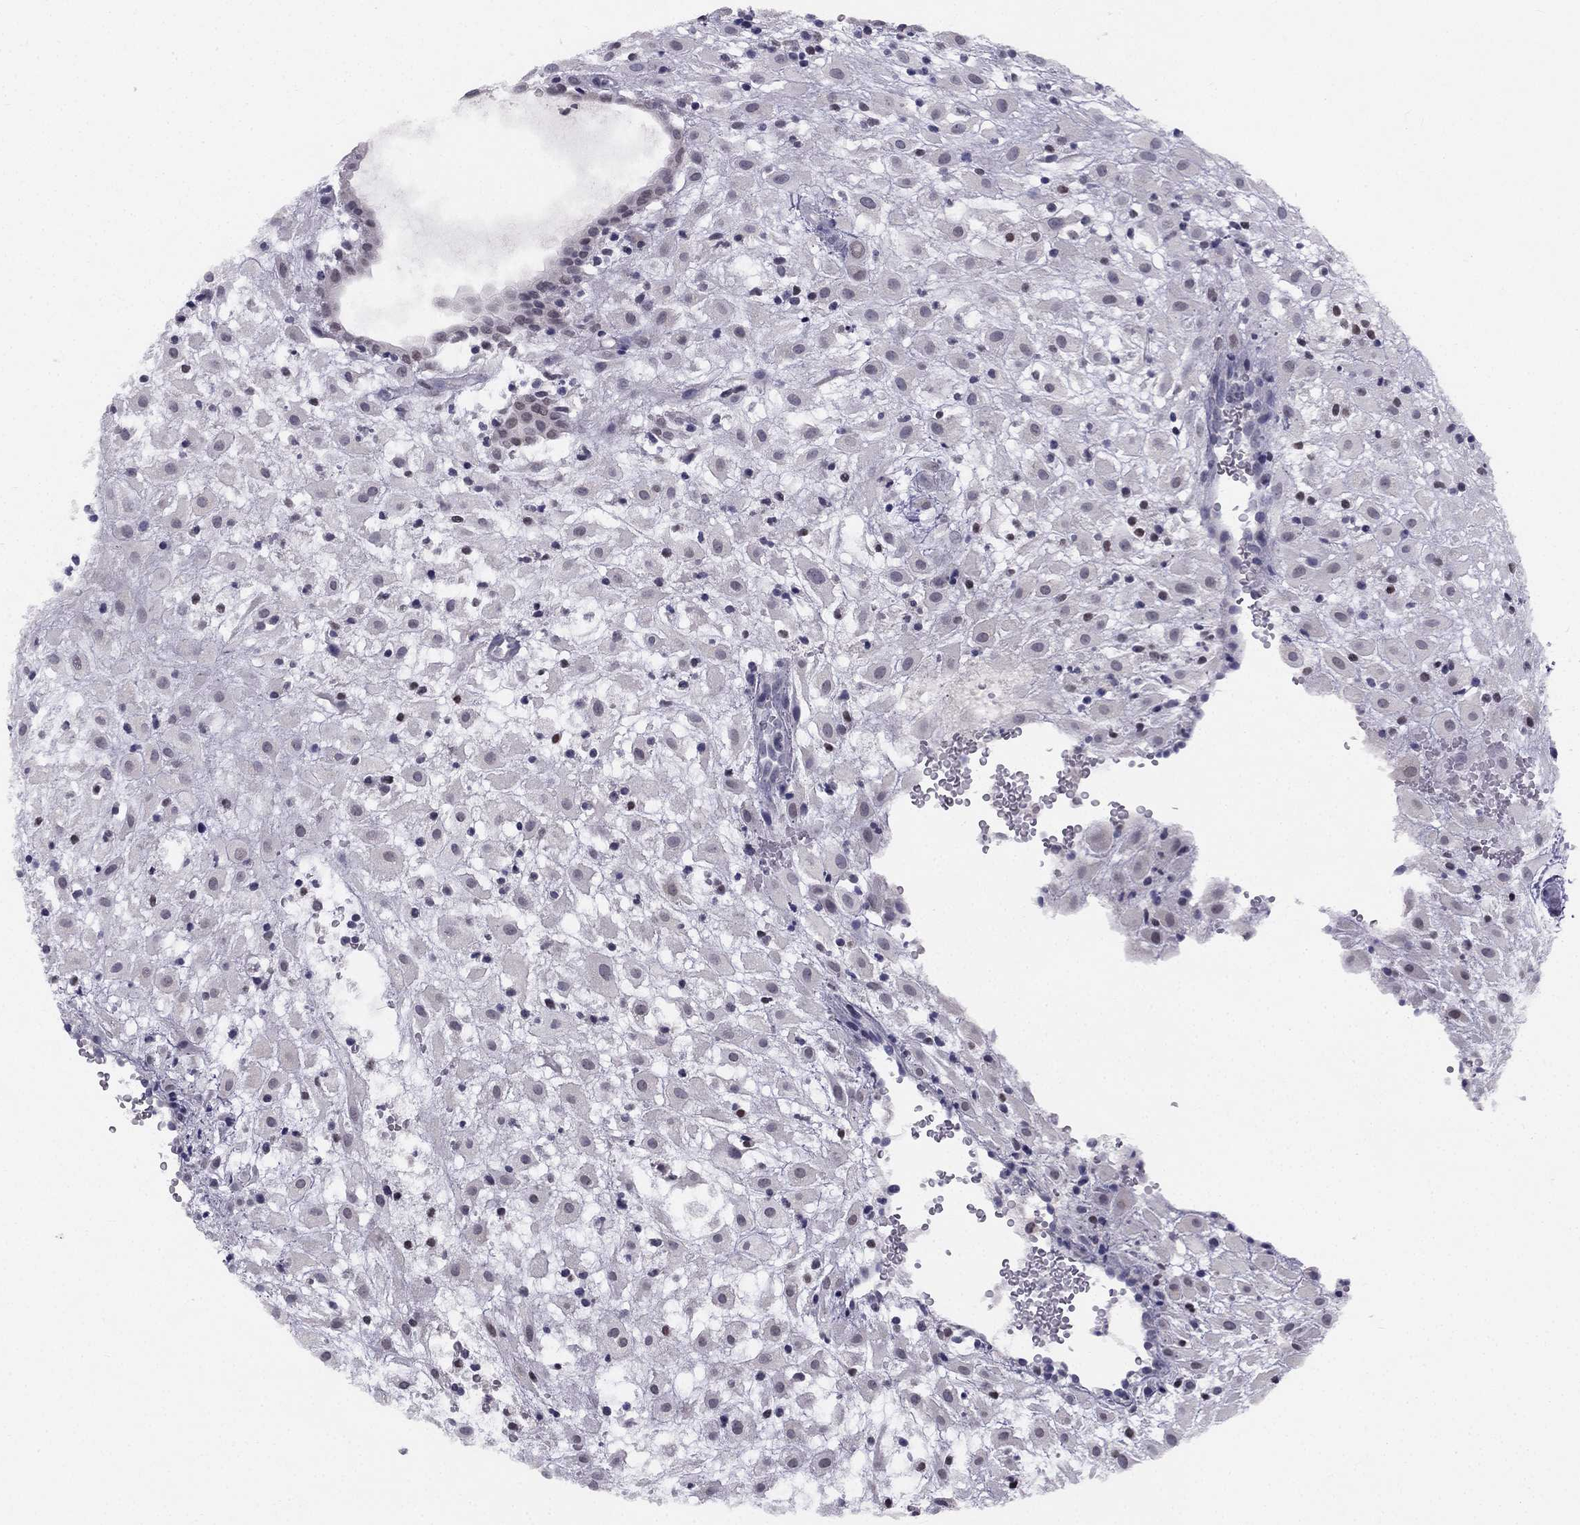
{"staining": {"intensity": "negative", "quantity": "none", "location": "none"}, "tissue": "placenta", "cell_type": "Decidual cells", "image_type": "normal", "snomed": [{"axis": "morphology", "description": "Normal tissue, NOS"}, {"axis": "topography", "description": "Placenta"}], "caption": "Immunohistochemical staining of normal placenta reveals no significant positivity in decidual cells. (DAB immunohistochemistry visualized using brightfield microscopy, high magnification).", "gene": "TRPS1", "patient": {"sex": "female", "age": 24}}